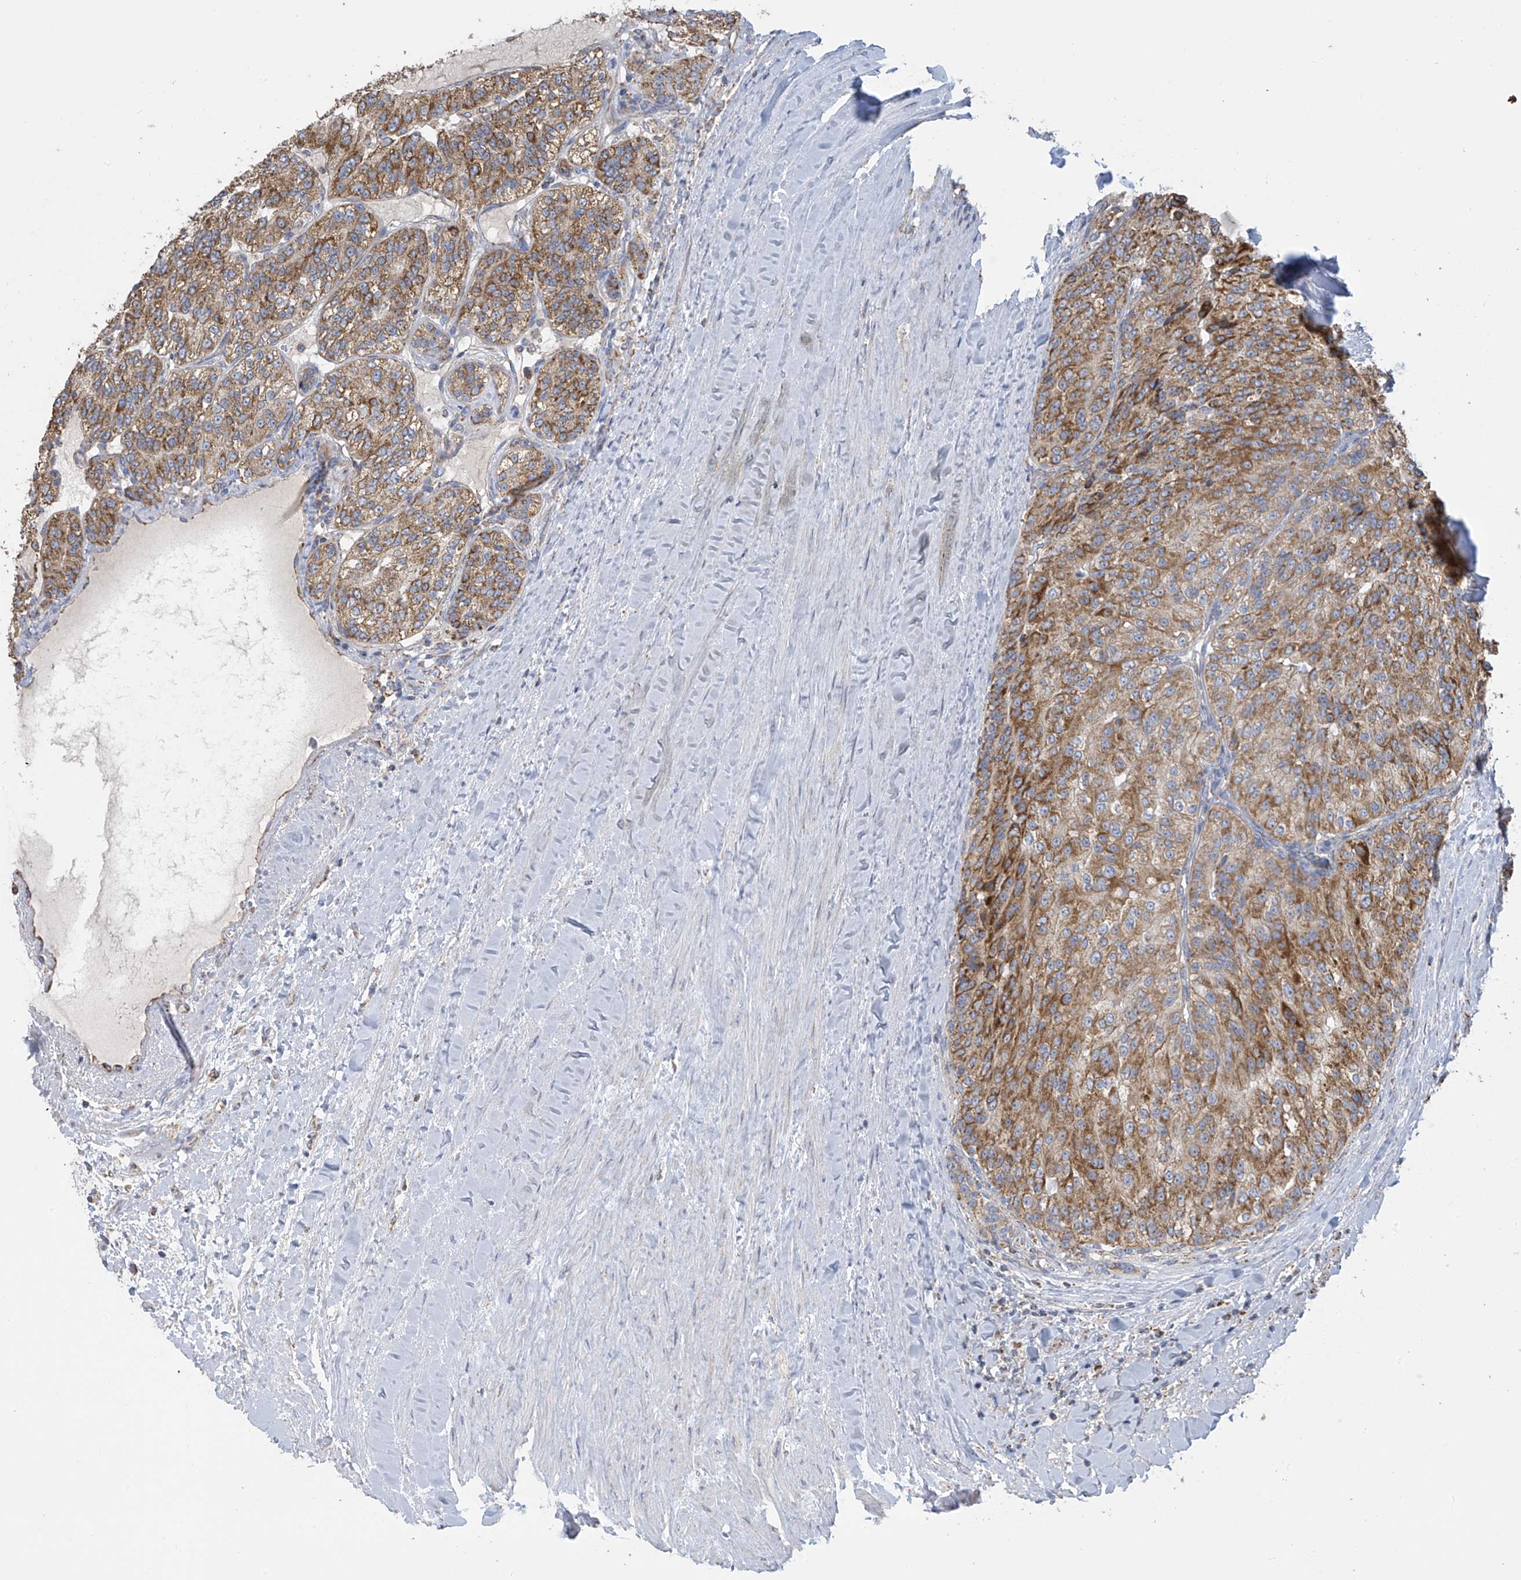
{"staining": {"intensity": "moderate", "quantity": "25%-75%", "location": "cytoplasmic/membranous"}, "tissue": "renal cancer", "cell_type": "Tumor cells", "image_type": "cancer", "snomed": [{"axis": "morphology", "description": "Adenocarcinoma, NOS"}, {"axis": "topography", "description": "Kidney"}], "caption": "A medium amount of moderate cytoplasmic/membranous staining is seen in approximately 25%-75% of tumor cells in renal adenocarcinoma tissue.", "gene": "PNPT1", "patient": {"sex": "female", "age": 63}}